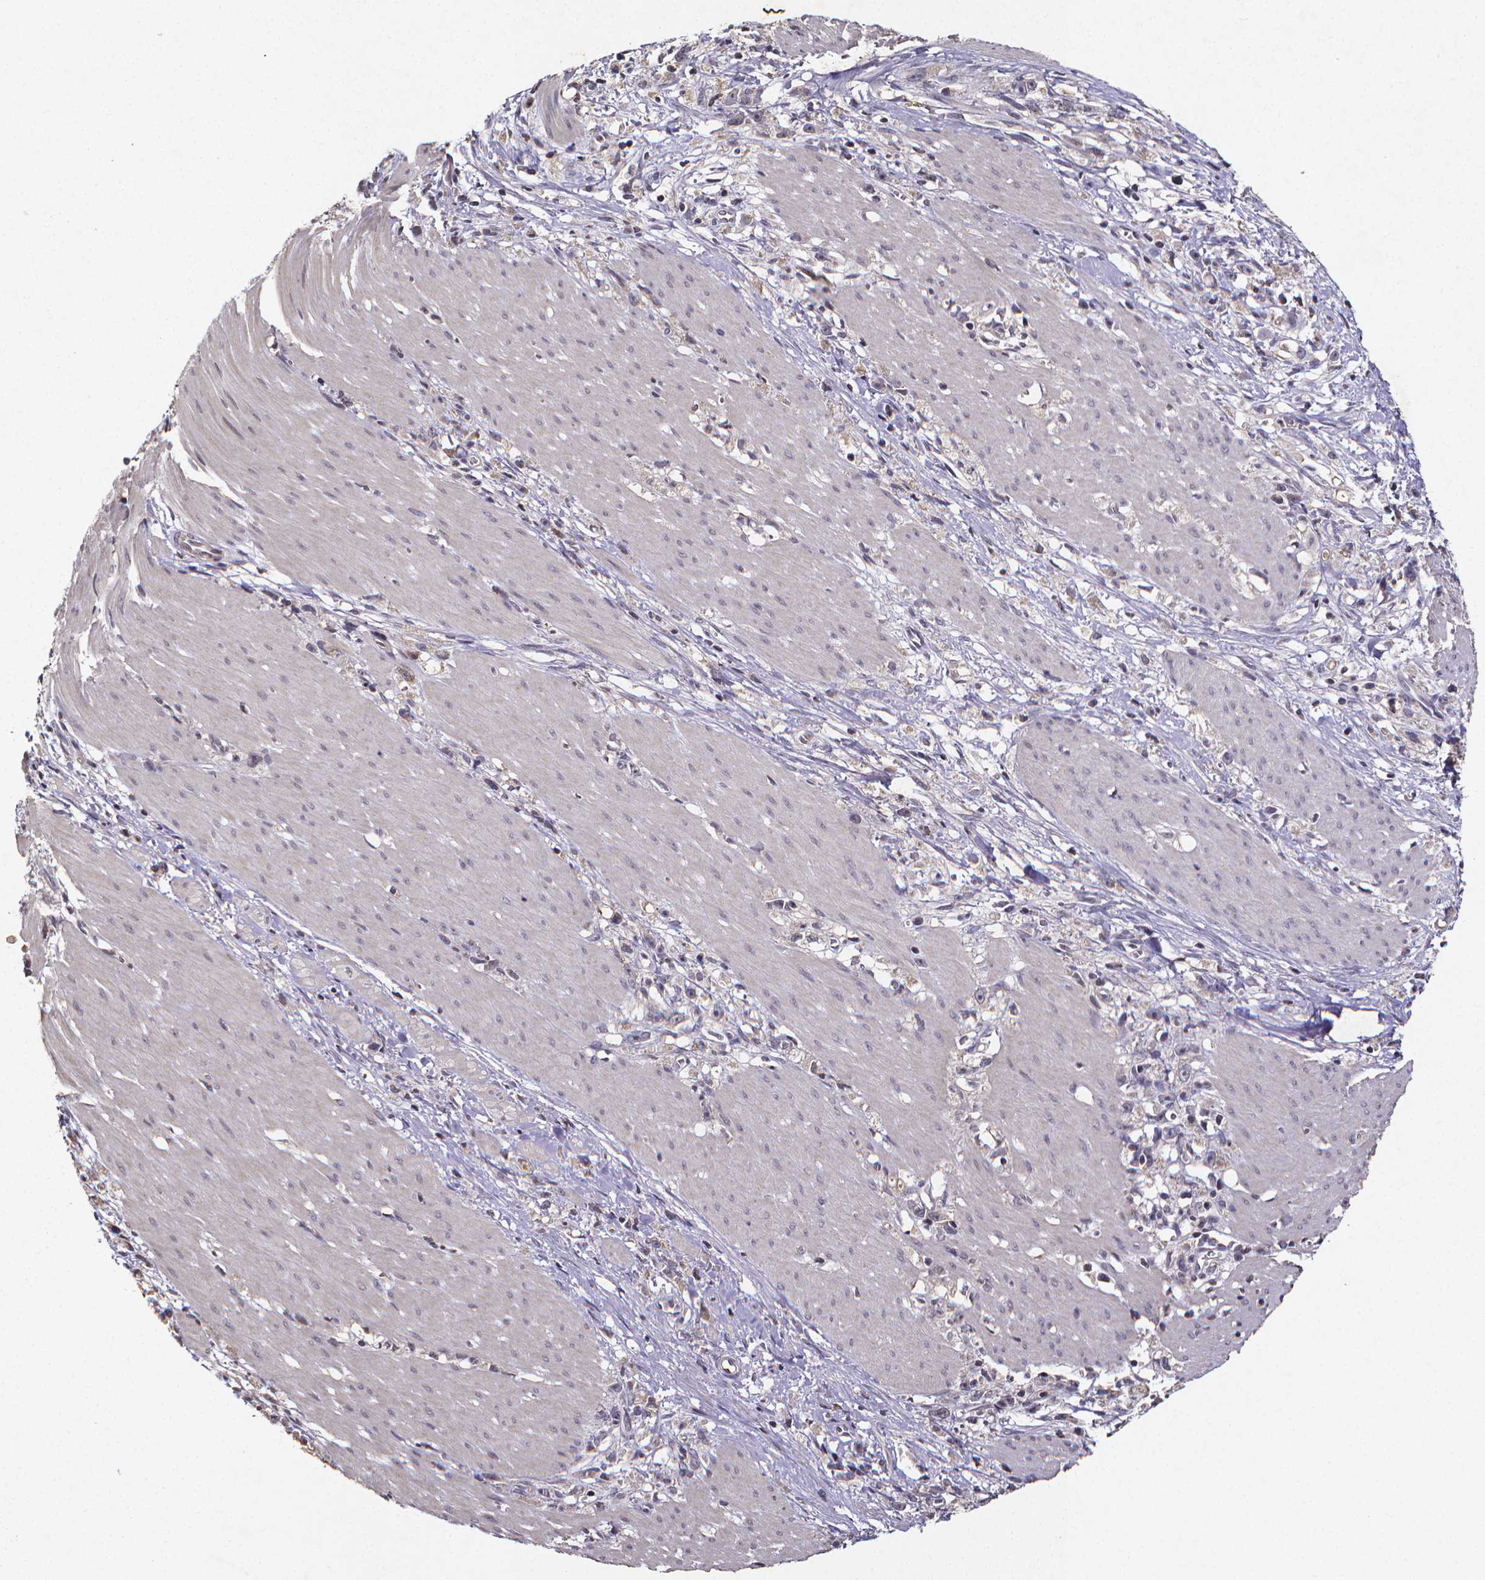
{"staining": {"intensity": "negative", "quantity": "none", "location": "none"}, "tissue": "stomach cancer", "cell_type": "Tumor cells", "image_type": "cancer", "snomed": [{"axis": "morphology", "description": "Adenocarcinoma, NOS"}, {"axis": "topography", "description": "Stomach"}], "caption": "Stomach cancer (adenocarcinoma) was stained to show a protein in brown. There is no significant positivity in tumor cells. (DAB immunohistochemistry, high magnification).", "gene": "TP73", "patient": {"sex": "female", "age": 59}}